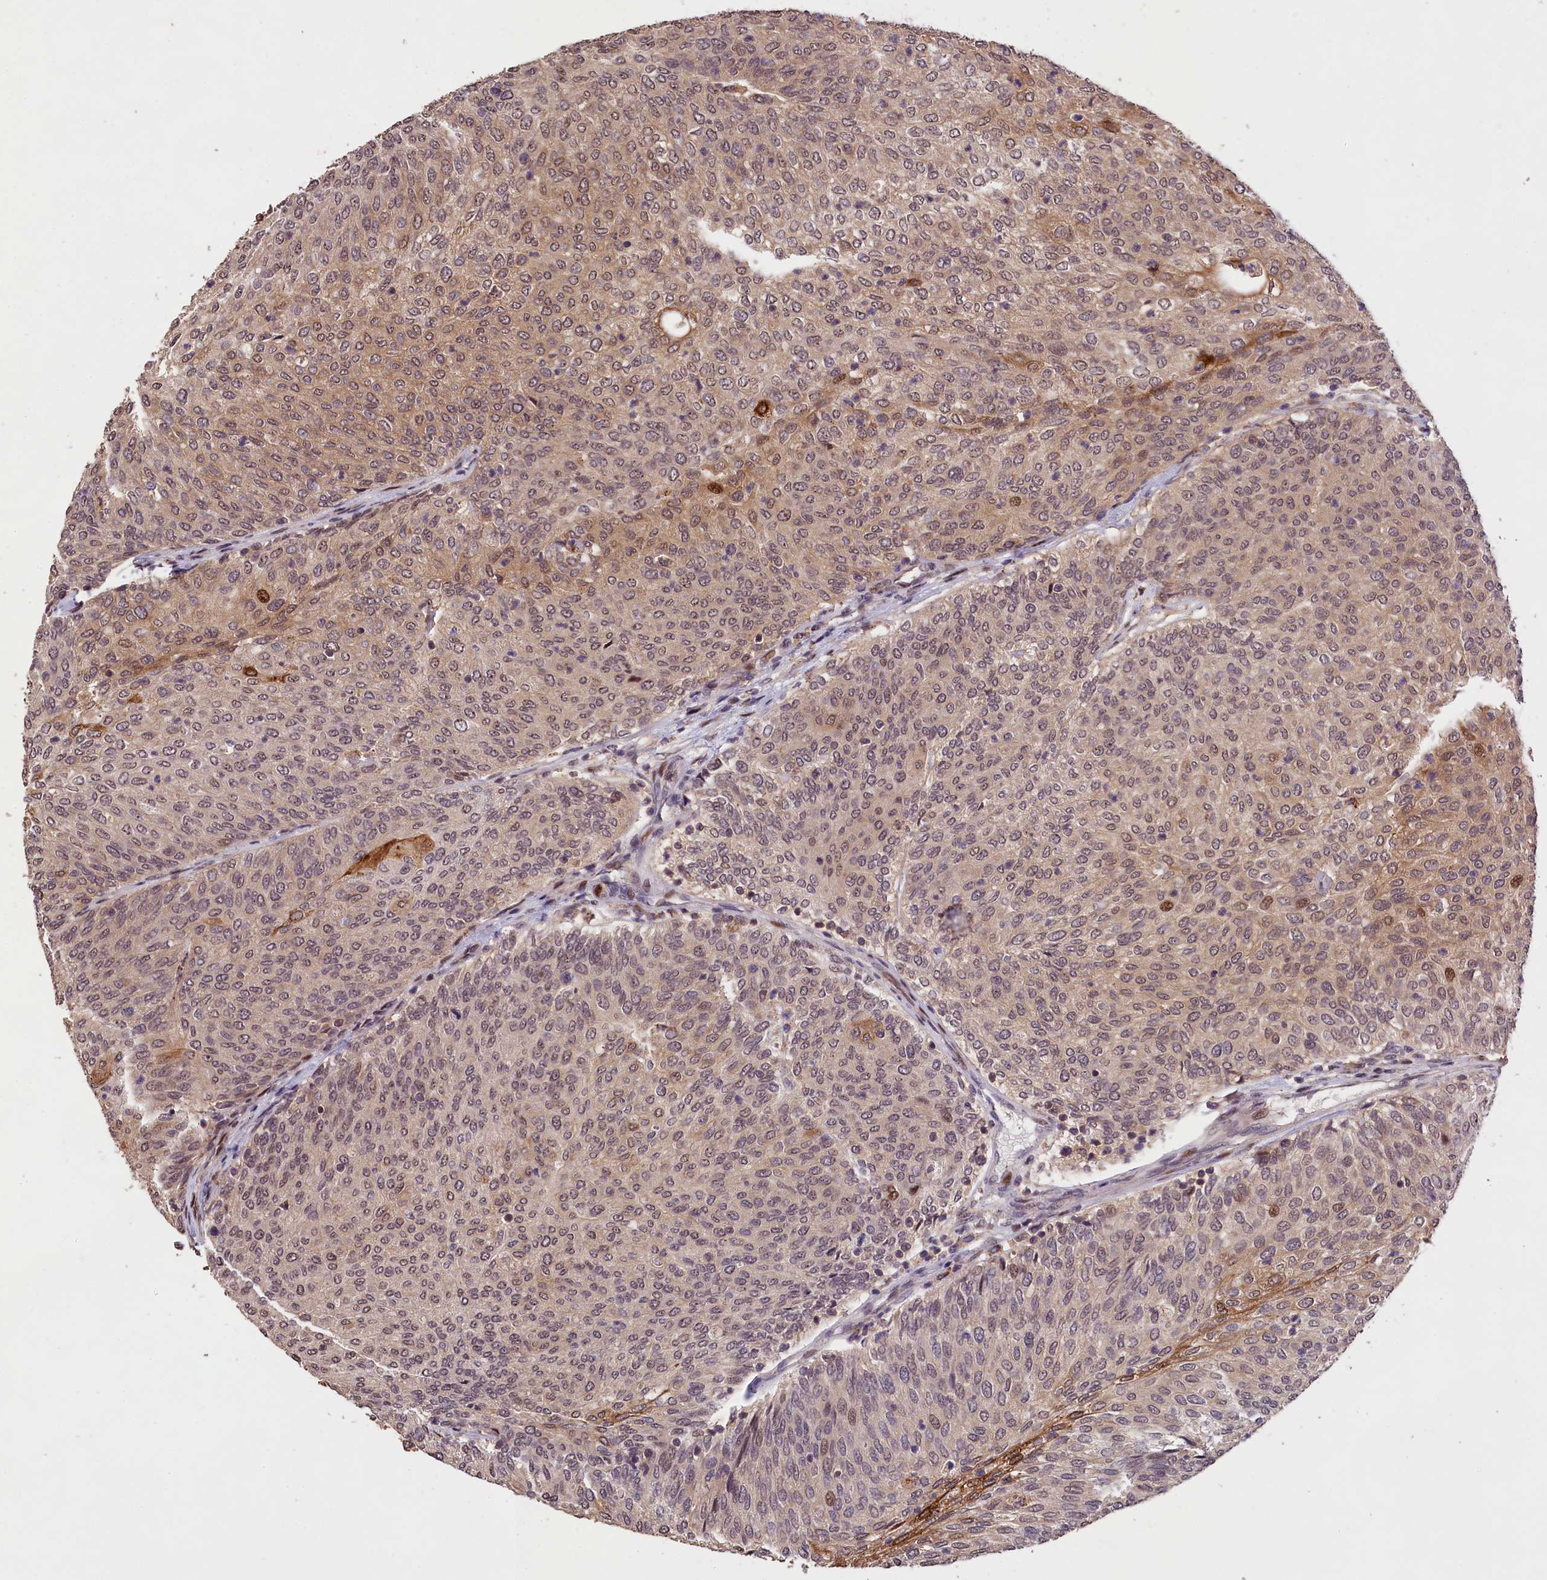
{"staining": {"intensity": "moderate", "quantity": "25%-75%", "location": "cytoplasmic/membranous,nuclear"}, "tissue": "urothelial cancer", "cell_type": "Tumor cells", "image_type": "cancer", "snomed": [{"axis": "morphology", "description": "Urothelial carcinoma, Low grade"}, {"axis": "topography", "description": "Urinary bladder"}], "caption": "This is a micrograph of IHC staining of urothelial carcinoma (low-grade), which shows moderate positivity in the cytoplasmic/membranous and nuclear of tumor cells.", "gene": "PHAF1", "patient": {"sex": "female", "age": 79}}